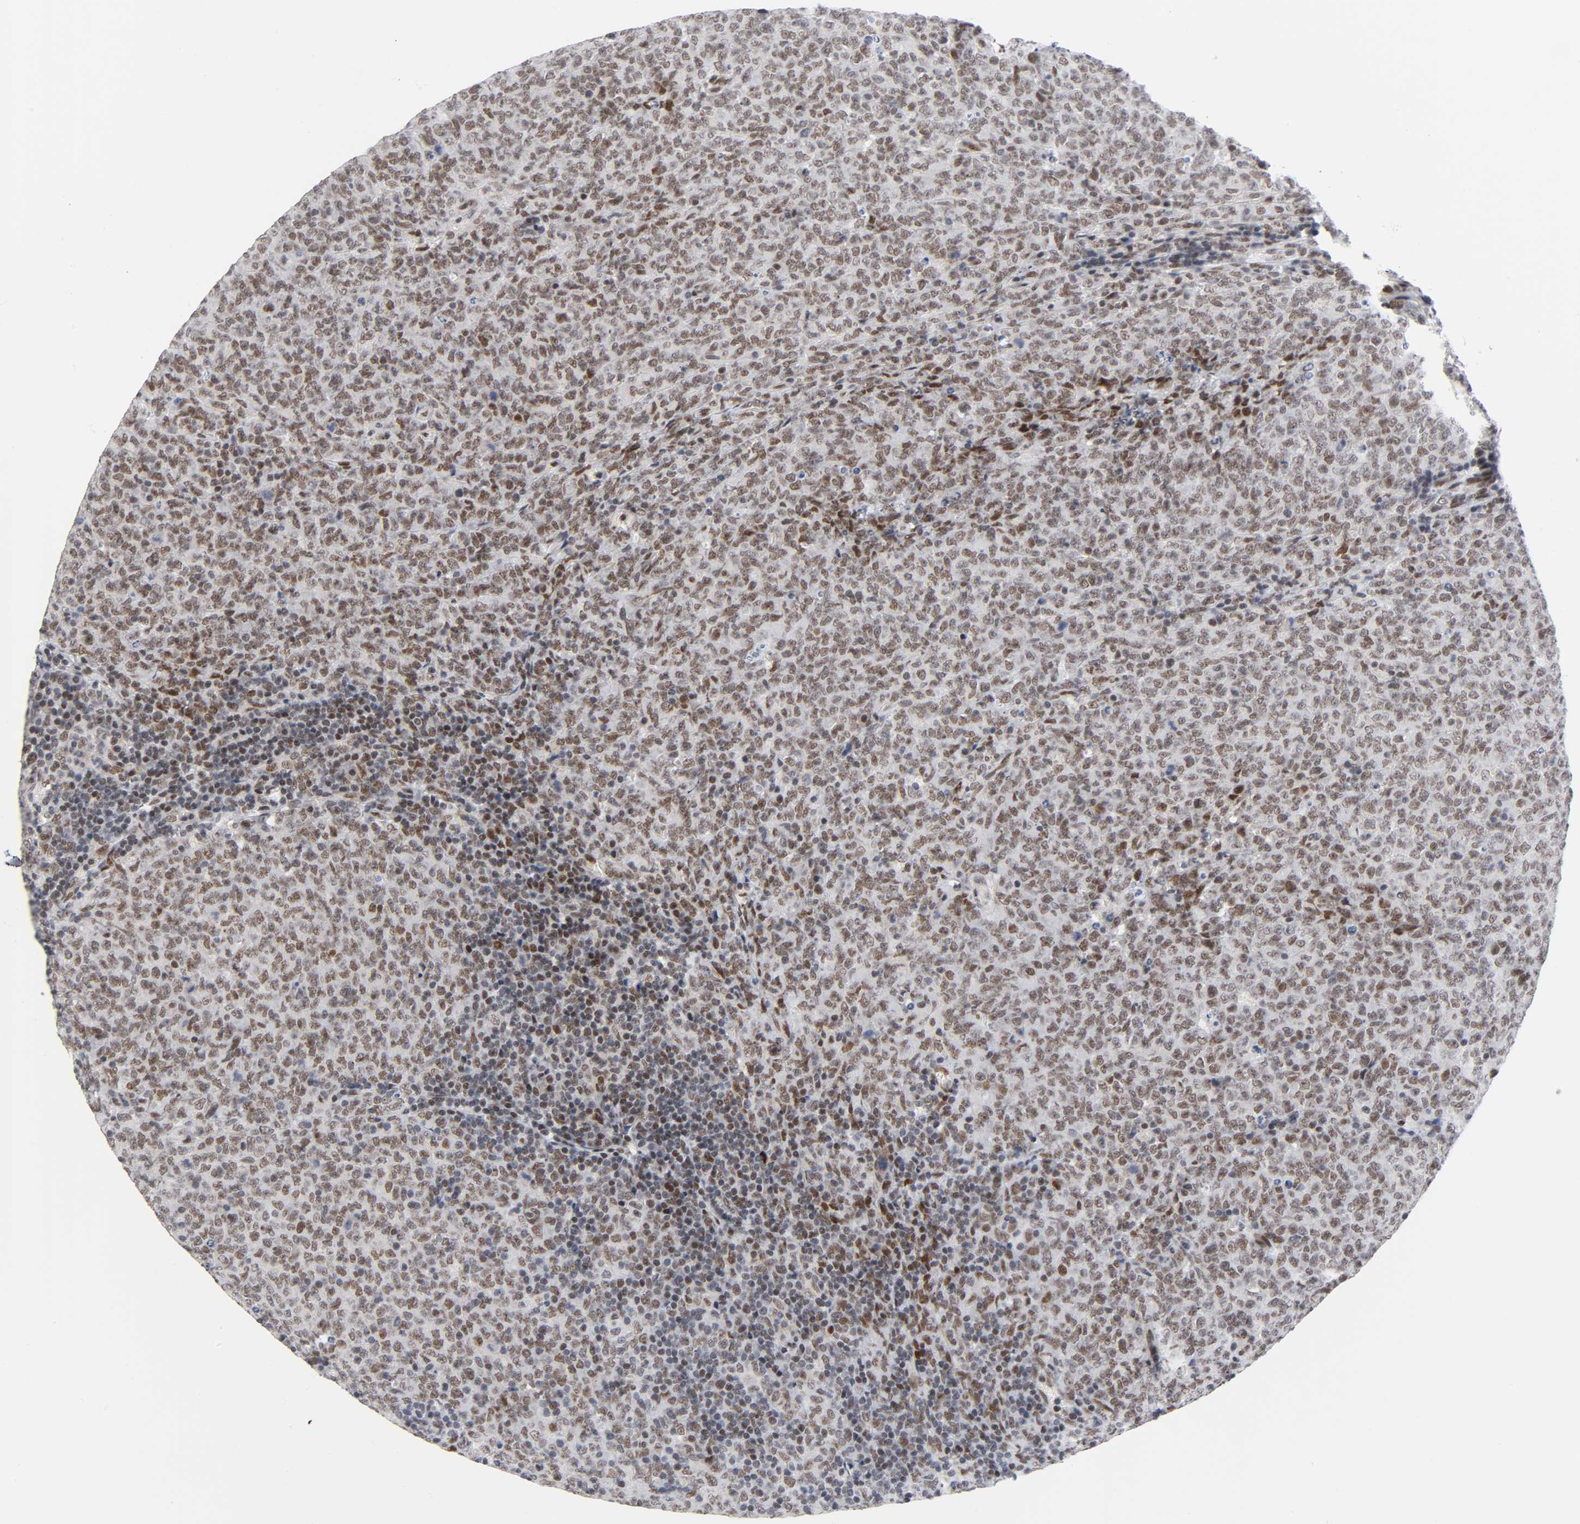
{"staining": {"intensity": "moderate", "quantity": ">75%", "location": "nuclear"}, "tissue": "lymphoma", "cell_type": "Tumor cells", "image_type": "cancer", "snomed": [{"axis": "morphology", "description": "Malignant lymphoma, non-Hodgkin's type, High grade"}, {"axis": "topography", "description": "Tonsil"}], "caption": "IHC image of human lymphoma stained for a protein (brown), which displays medium levels of moderate nuclear expression in approximately >75% of tumor cells.", "gene": "DIDO1", "patient": {"sex": "female", "age": 36}}